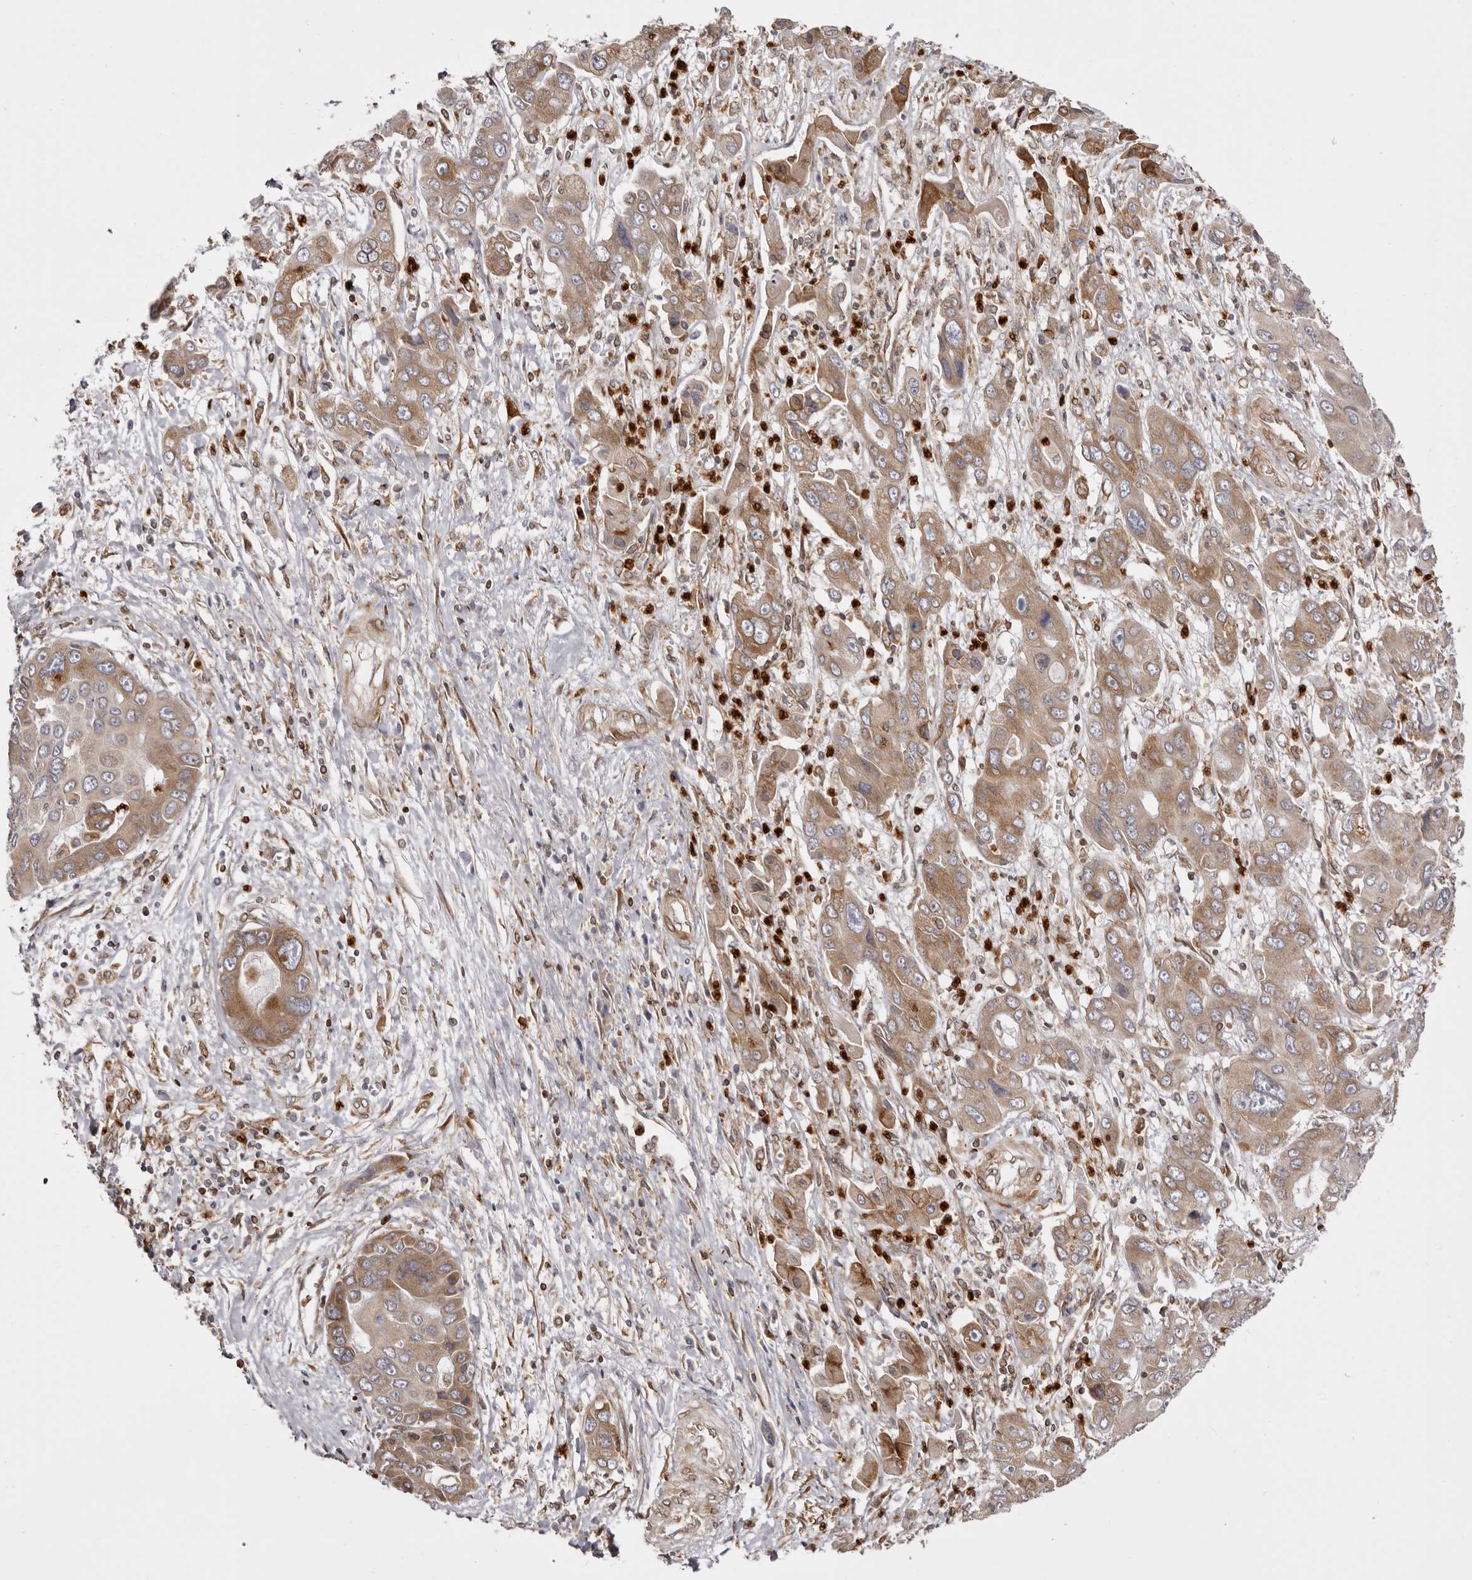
{"staining": {"intensity": "moderate", "quantity": ">75%", "location": "cytoplasmic/membranous"}, "tissue": "liver cancer", "cell_type": "Tumor cells", "image_type": "cancer", "snomed": [{"axis": "morphology", "description": "Cholangiocarcinoma"}, {"axis": "topography", "description": "Liver"}], "caption": "Immunohistochemical staining of human liver cancer demonstrates medium levels of moderate cytoplasmic/membranous protein staining in about >75% of tumor cells.", "gene": "C4orf3", "patient": {"sex": "male", "age": 67}}